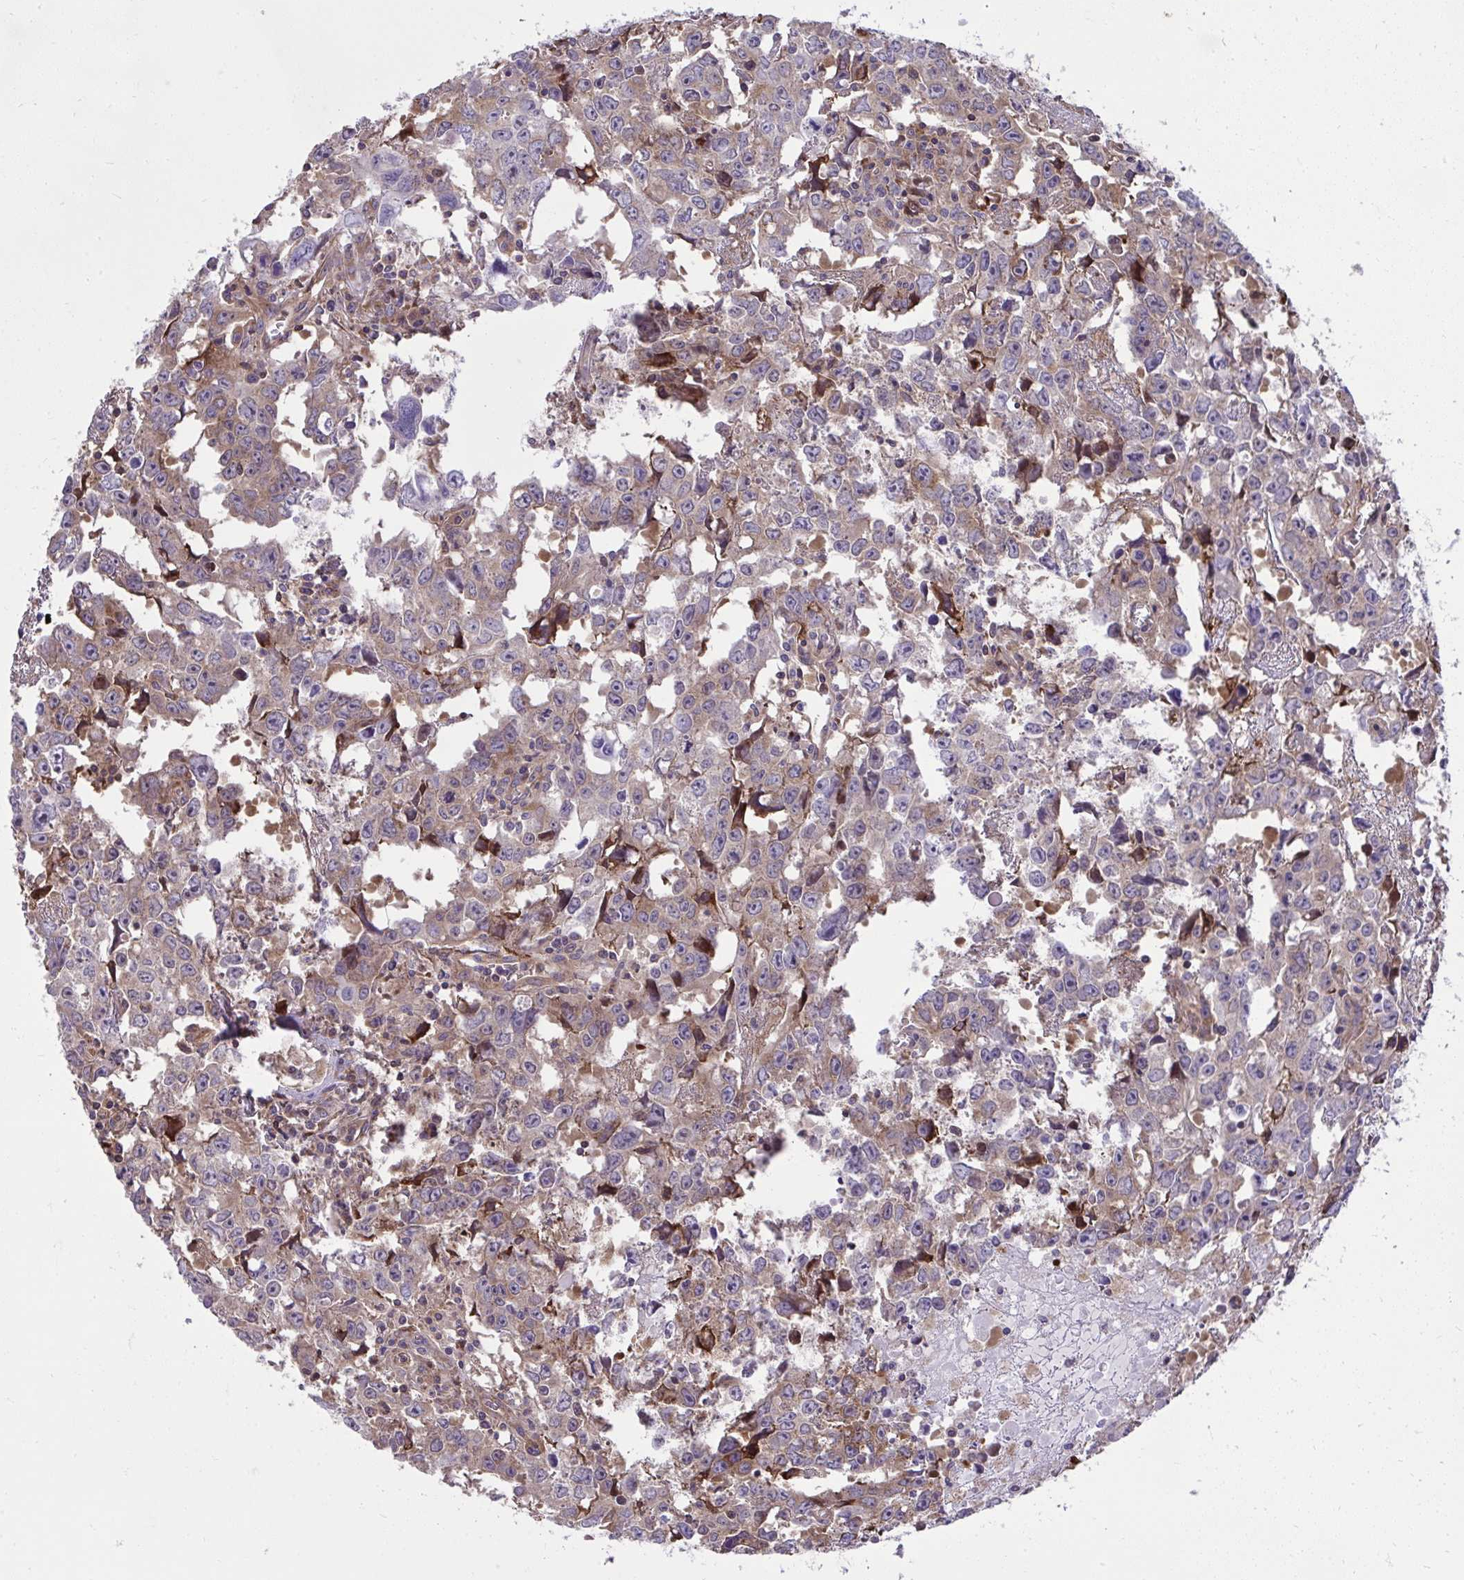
{"staining": {"intensity": "weak", "quantity": ">75%", "location": "cytoplasmic/membranous"}, "tissue": "testis cancer", "cell_type": "Tumor cells", "image_type": "cancer", "snomed": [{"axis": "morphology", "description": "Carcinoma, Embryonal, NOS"}, {"axis": "topography", "description": "Testis"}], "caption": "An immunohistochemistry (IHC) micrograph of tumor tissue is shown. Protein staining in brown shows weak cytoplasmic/membranous positivity in testis embryonal carcinoma within tumor cells.", "gene": "NMNAT3", "patient": {"sex": "male", "age": 22}}